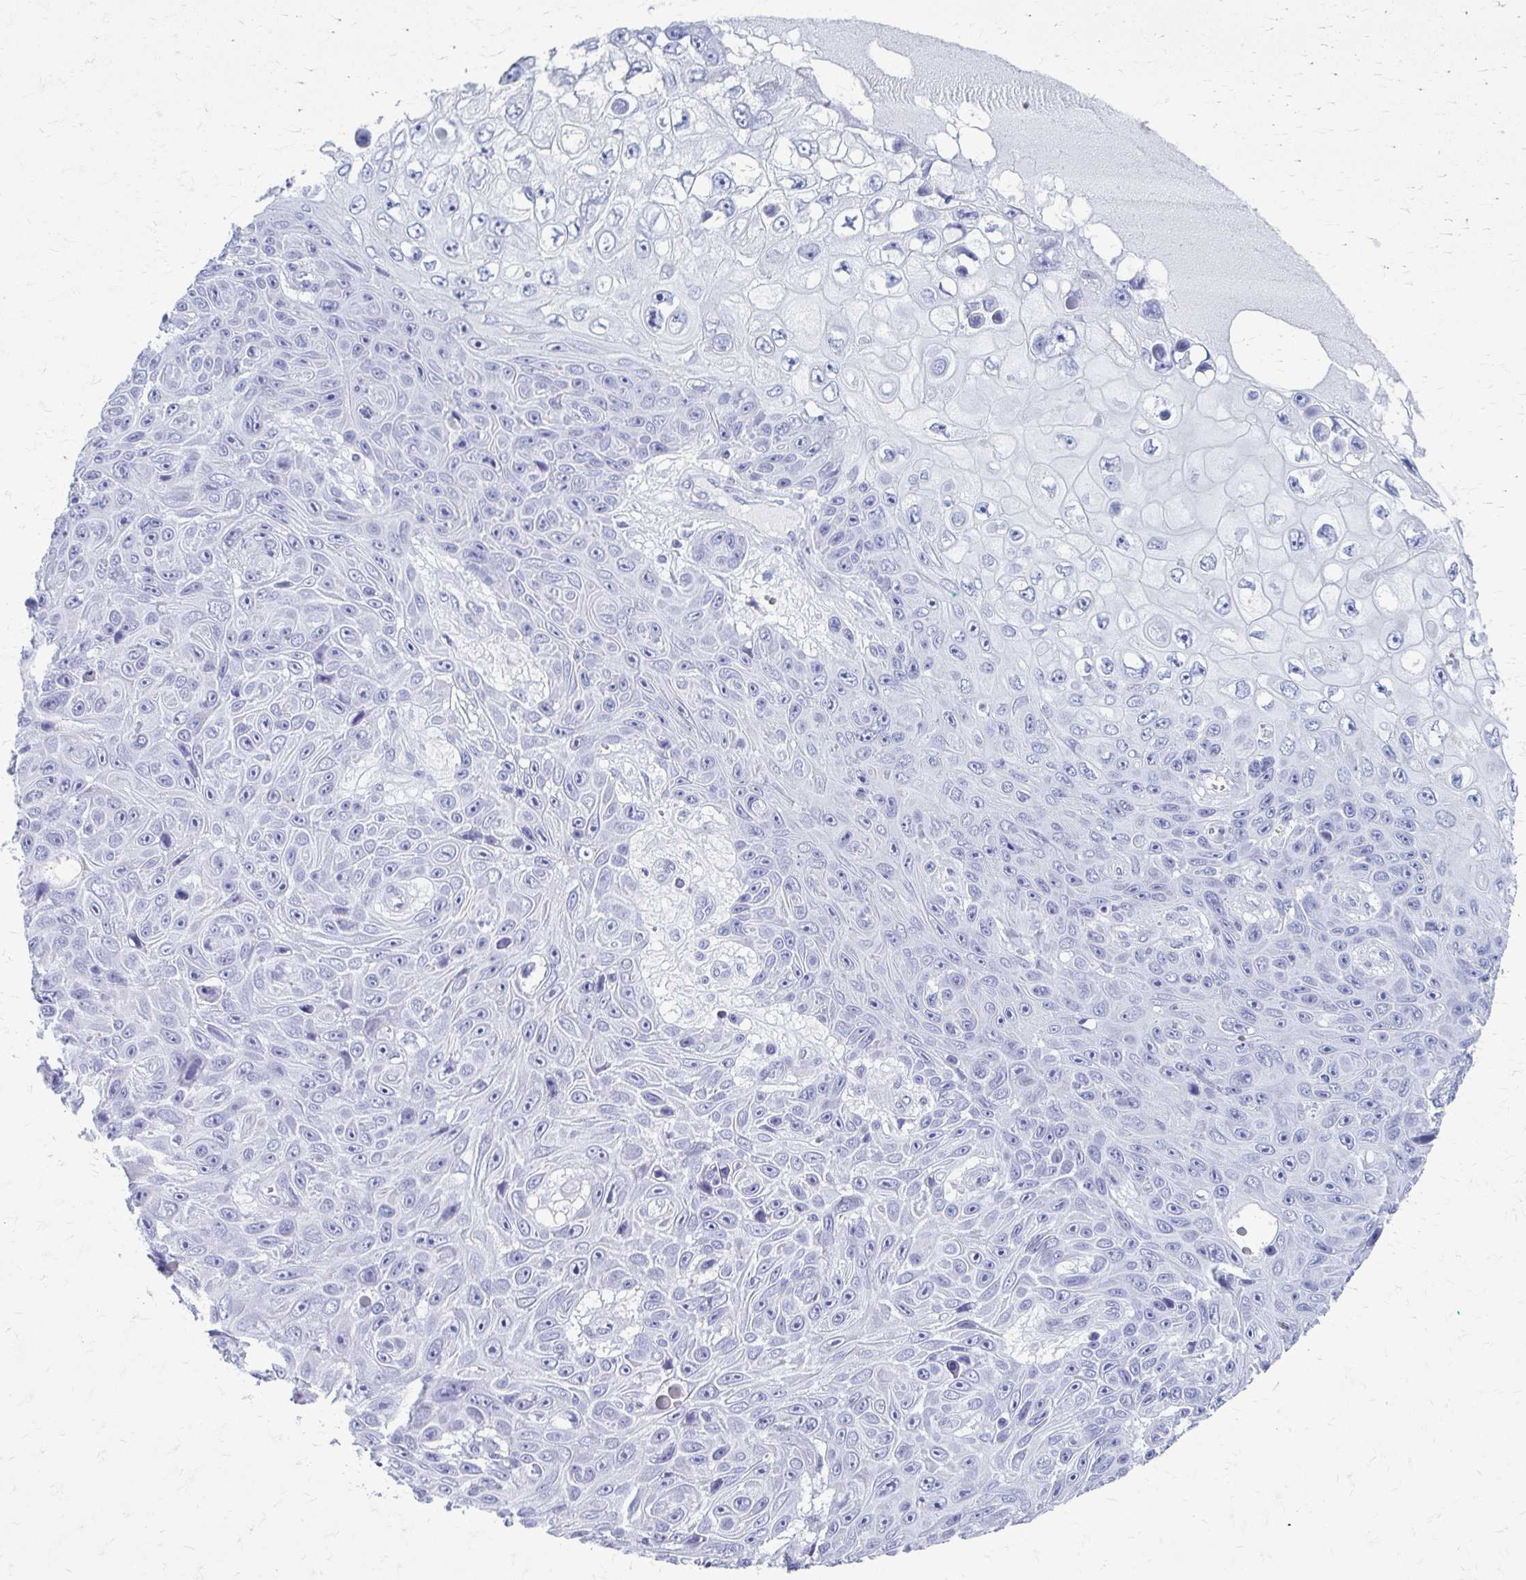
{"staining": {"intensity": "negative", "quantity": "none", "location": "none"}, "tissue": "skin cancer", "cell_type": "Tumor cells", "image_type": "cancer", "snomed": [{"axis": "morphology", "description": "Squamous cell carcinoma, NOS"}, {"axis": "topography", "description": "Skin"}], "caption": "Tumor cells show no significant protein positivity in skin squamous cell carcinoma.", "gene": "CELF5", "patient": {"sex": "male", "age": 82}}